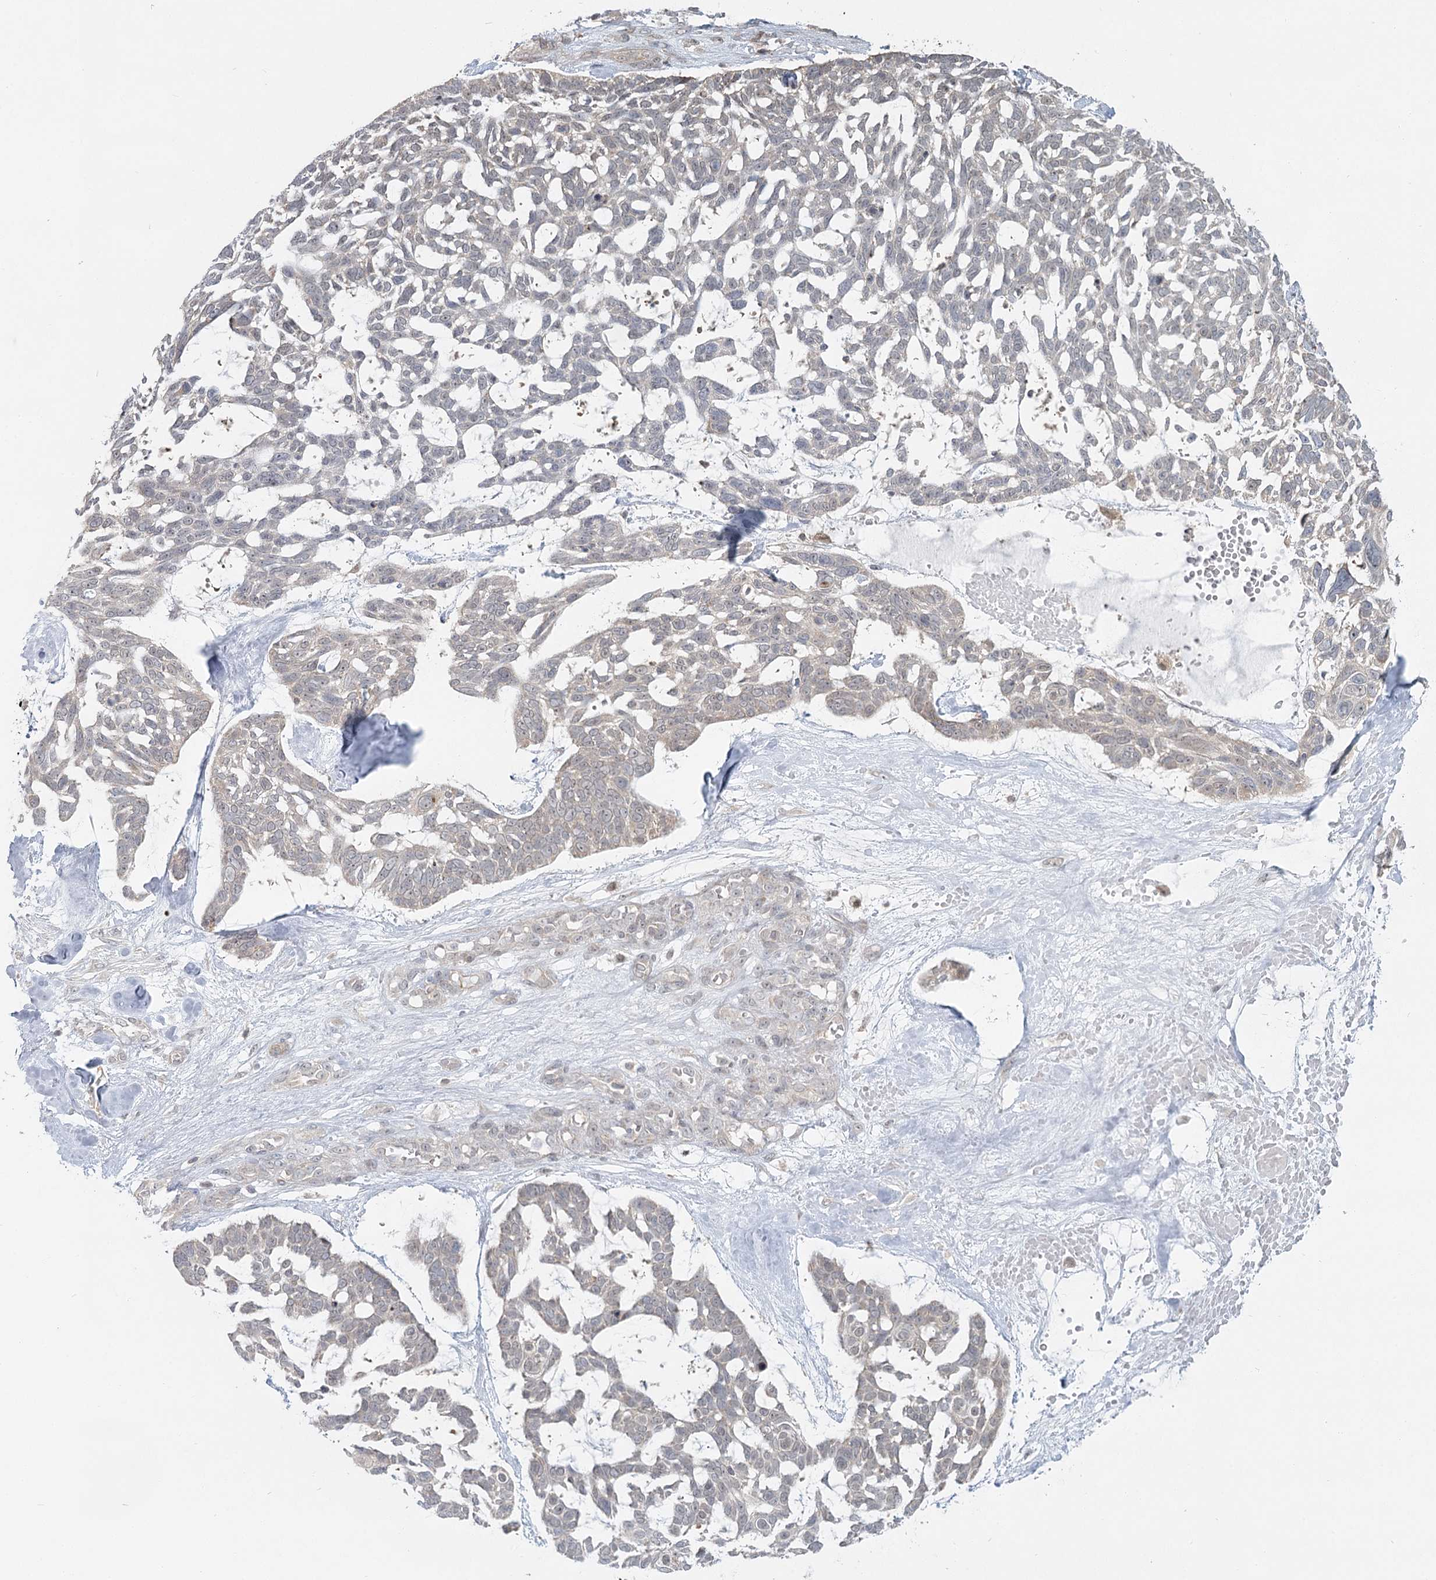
{"staining": {"intensity": "weak", "quantity": "<25%", "location": "cytoplasmic/membranous"}, "tissue": "skin cancer", "cell_type": "Tumor cells", "image_type": "cancer", "snomed": [{"axis": "morphology", "description": "Basal cell carcinoma"}, {"axis": "topography", "description": "Skin"}], "caption": "A micrograph of human skin cancer (basal cell carcinoma) is negative for staining in tumor cells.", "gene": "THNSL1", "patient": {"sex": "male", "age": 88}}